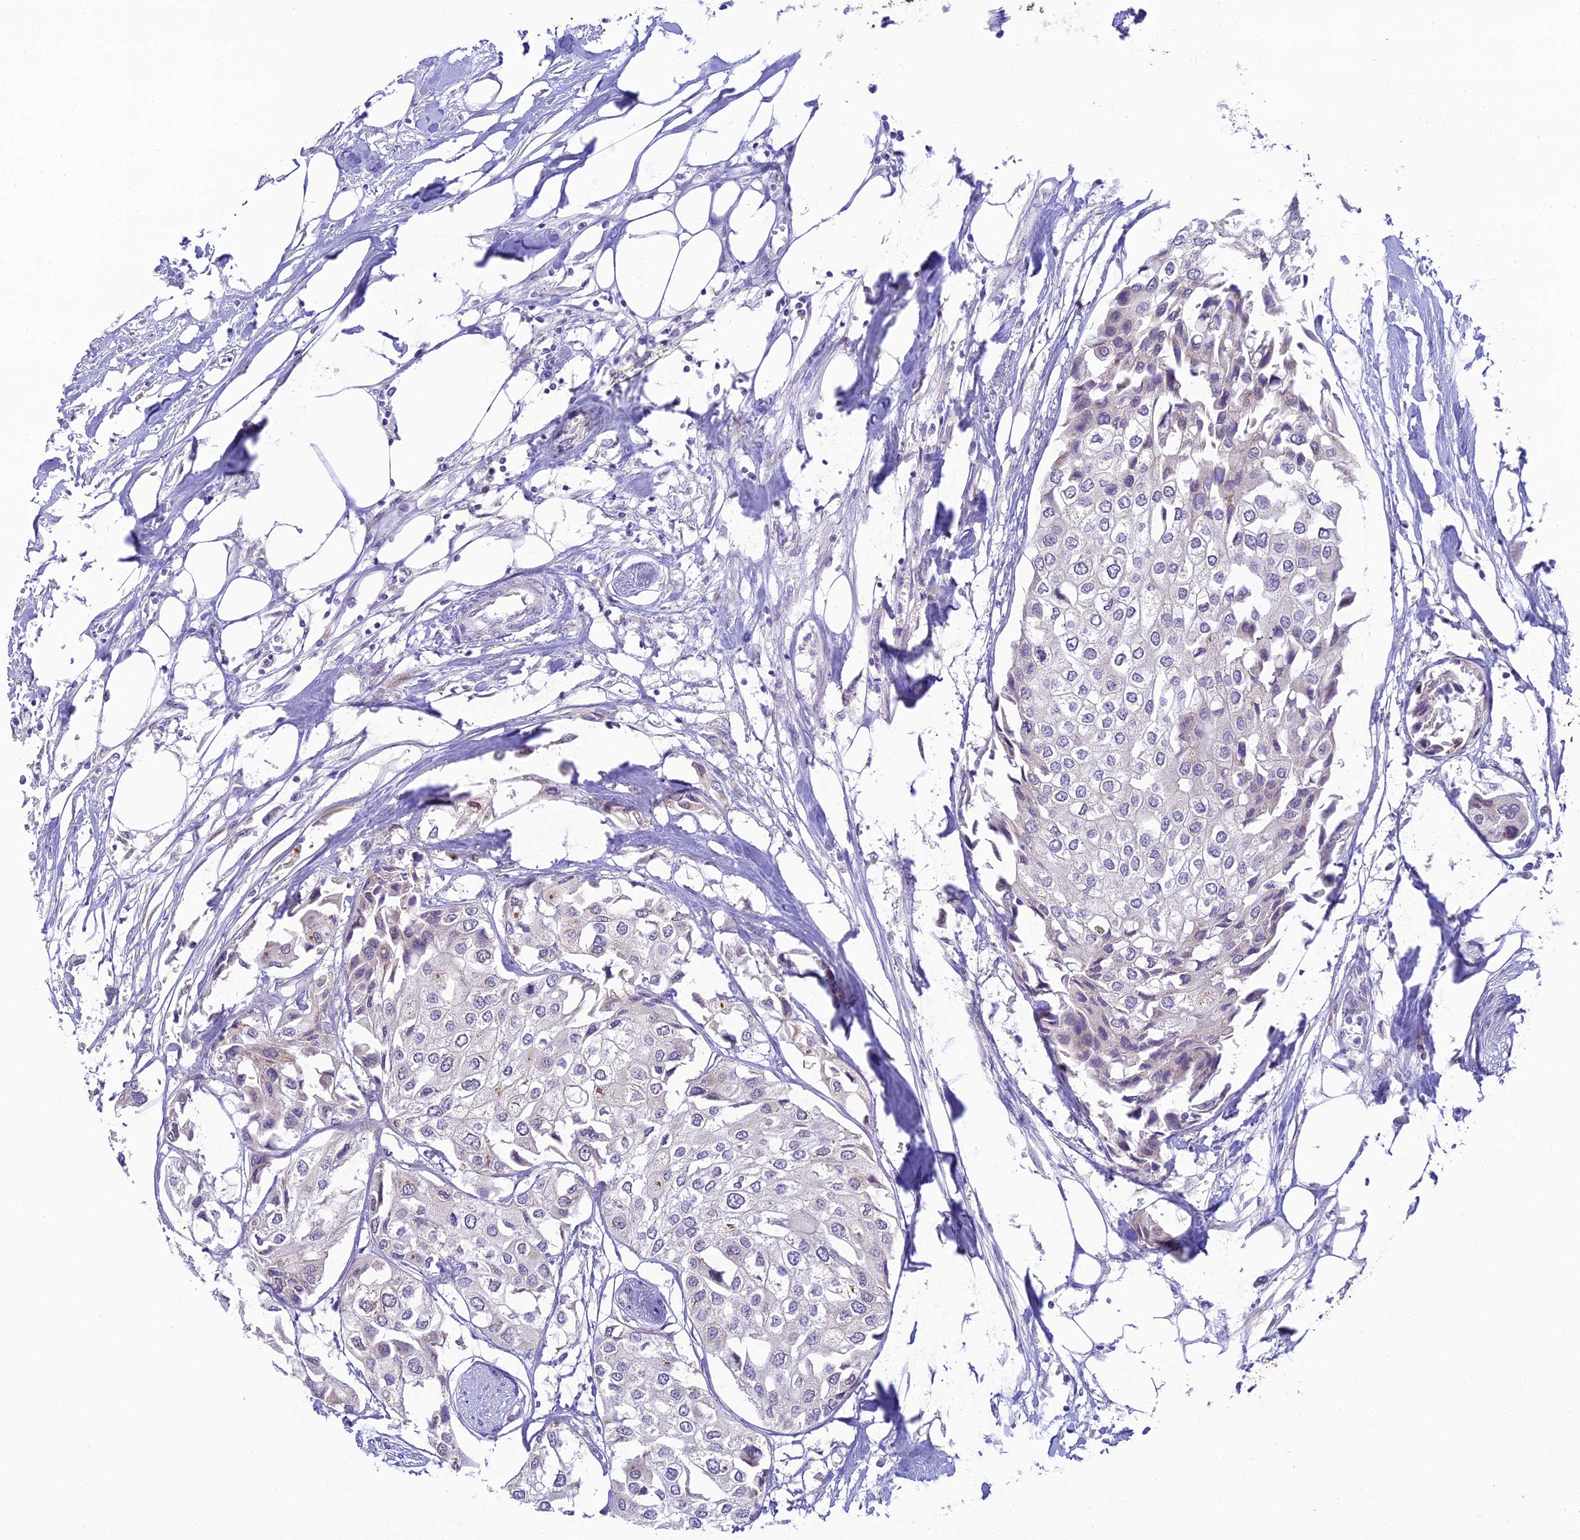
{"staining": {"intensity": "negative", "quantity": "none", "location": "none"}, "tissue": "urothelial cancer", "cell_type": "Tumor cells", "image_type": "cancer", "snomed": [{"axis": "morphology", "description": "Urothelial carcinoma, High grade"}, {"axis": "topography", "description": "Urinary bladder"}], "caption": "The micrograph displays no staining of tumor cells in urothelial cancer.", "gene": "SKIC8", "patient": {"sex": "male", "age": 64}}